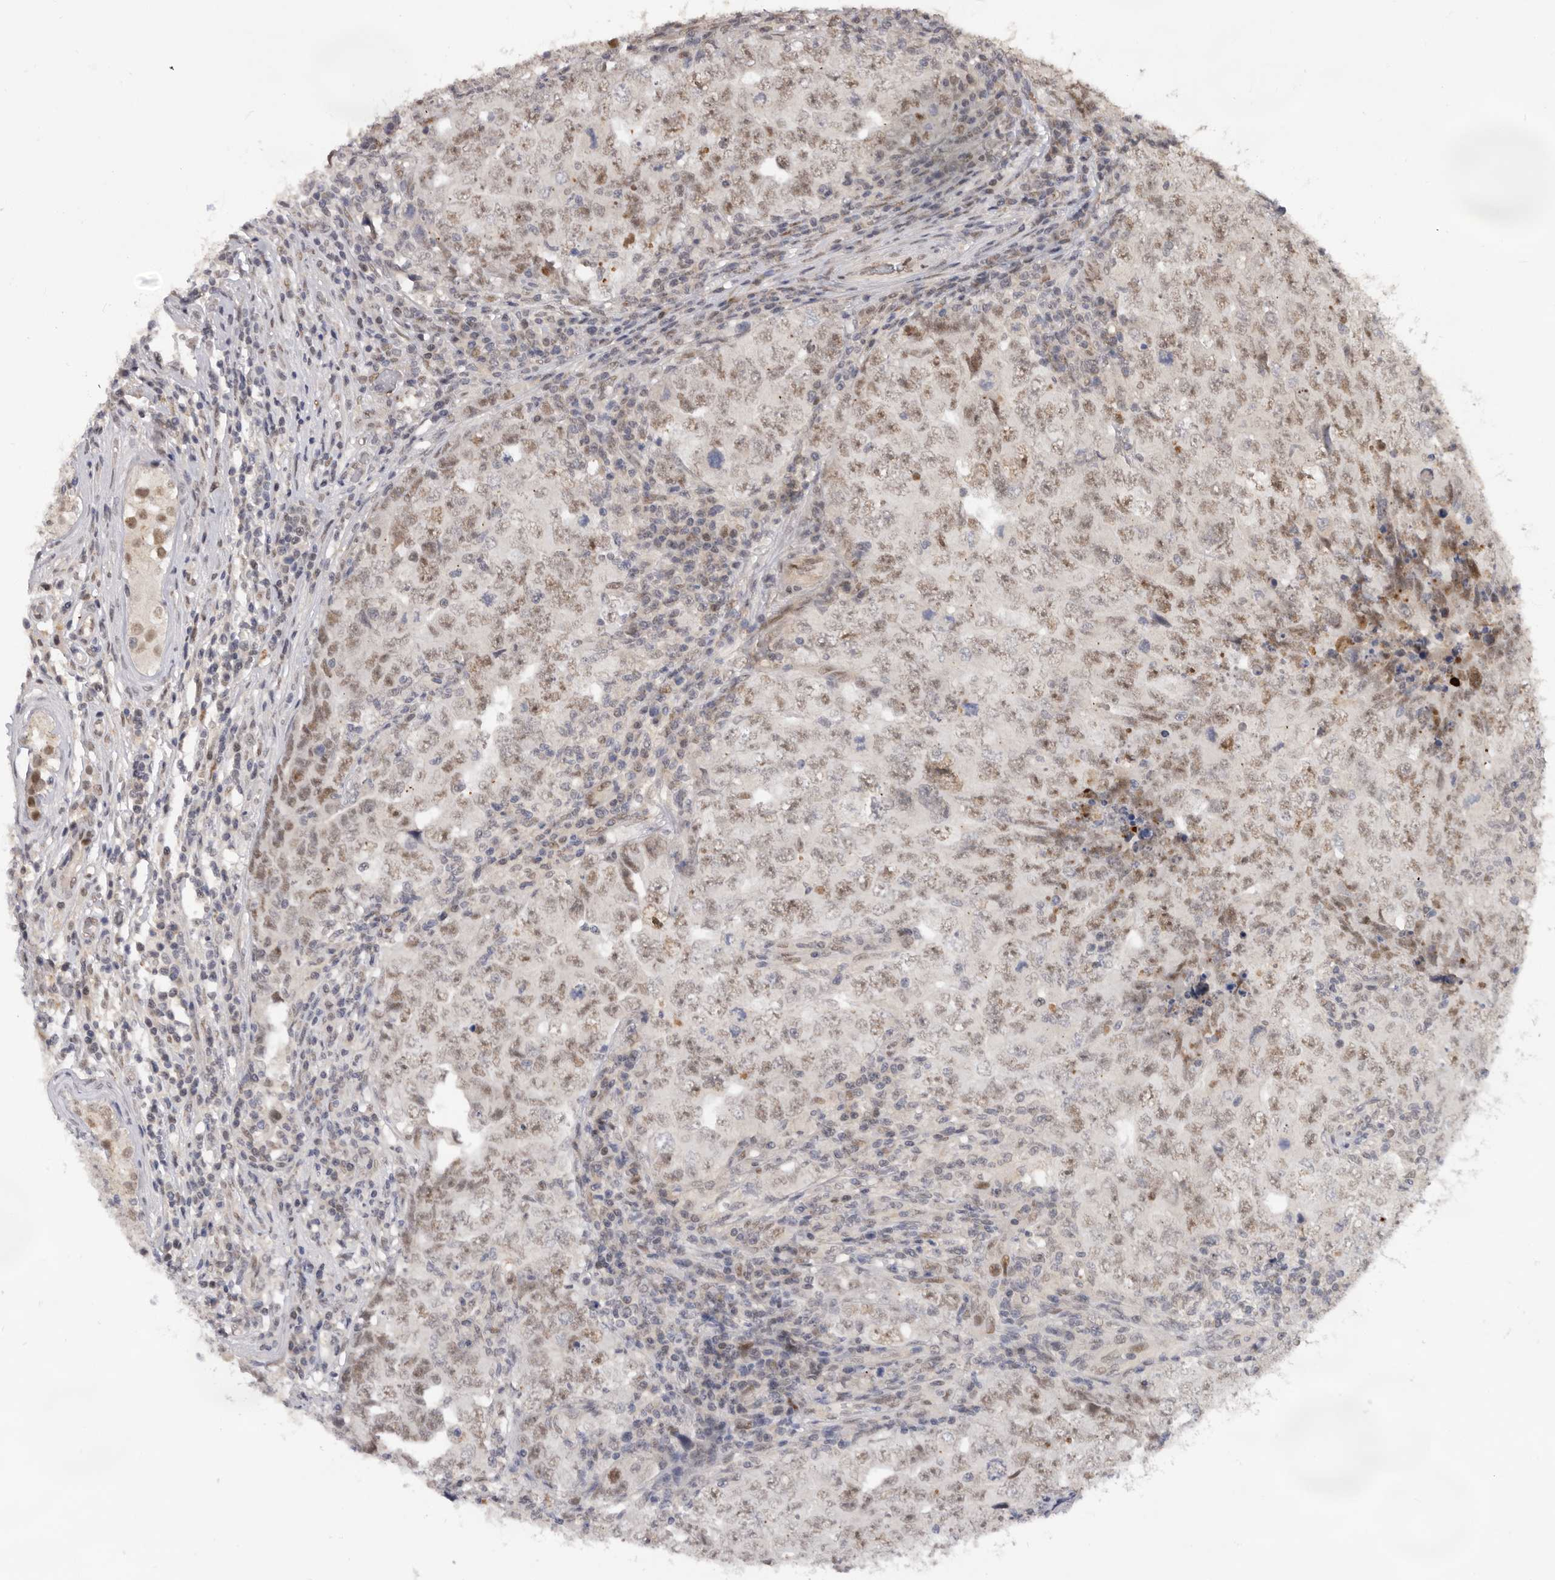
{"staining": {"intensity": "weak", "quantity": ">75%", "location": "nuclear"}, "tissue": "testis cancer", "cell_type": "Tumor cells", "image_type": "cancer", "snomed": [{"axis": "morphology", "description": "Carcinoma, Embryonal, NOS"}, {"axis": "topography", "description": "Testis"}], "caption": "Human testis cancer (embryonal carcinoma) stained for a protein (brown) displays weak nuclear positive staining in about >75% of tumor cells.", "gene": "BRCA2", "patient": {"sex": "male", "age": 26}}